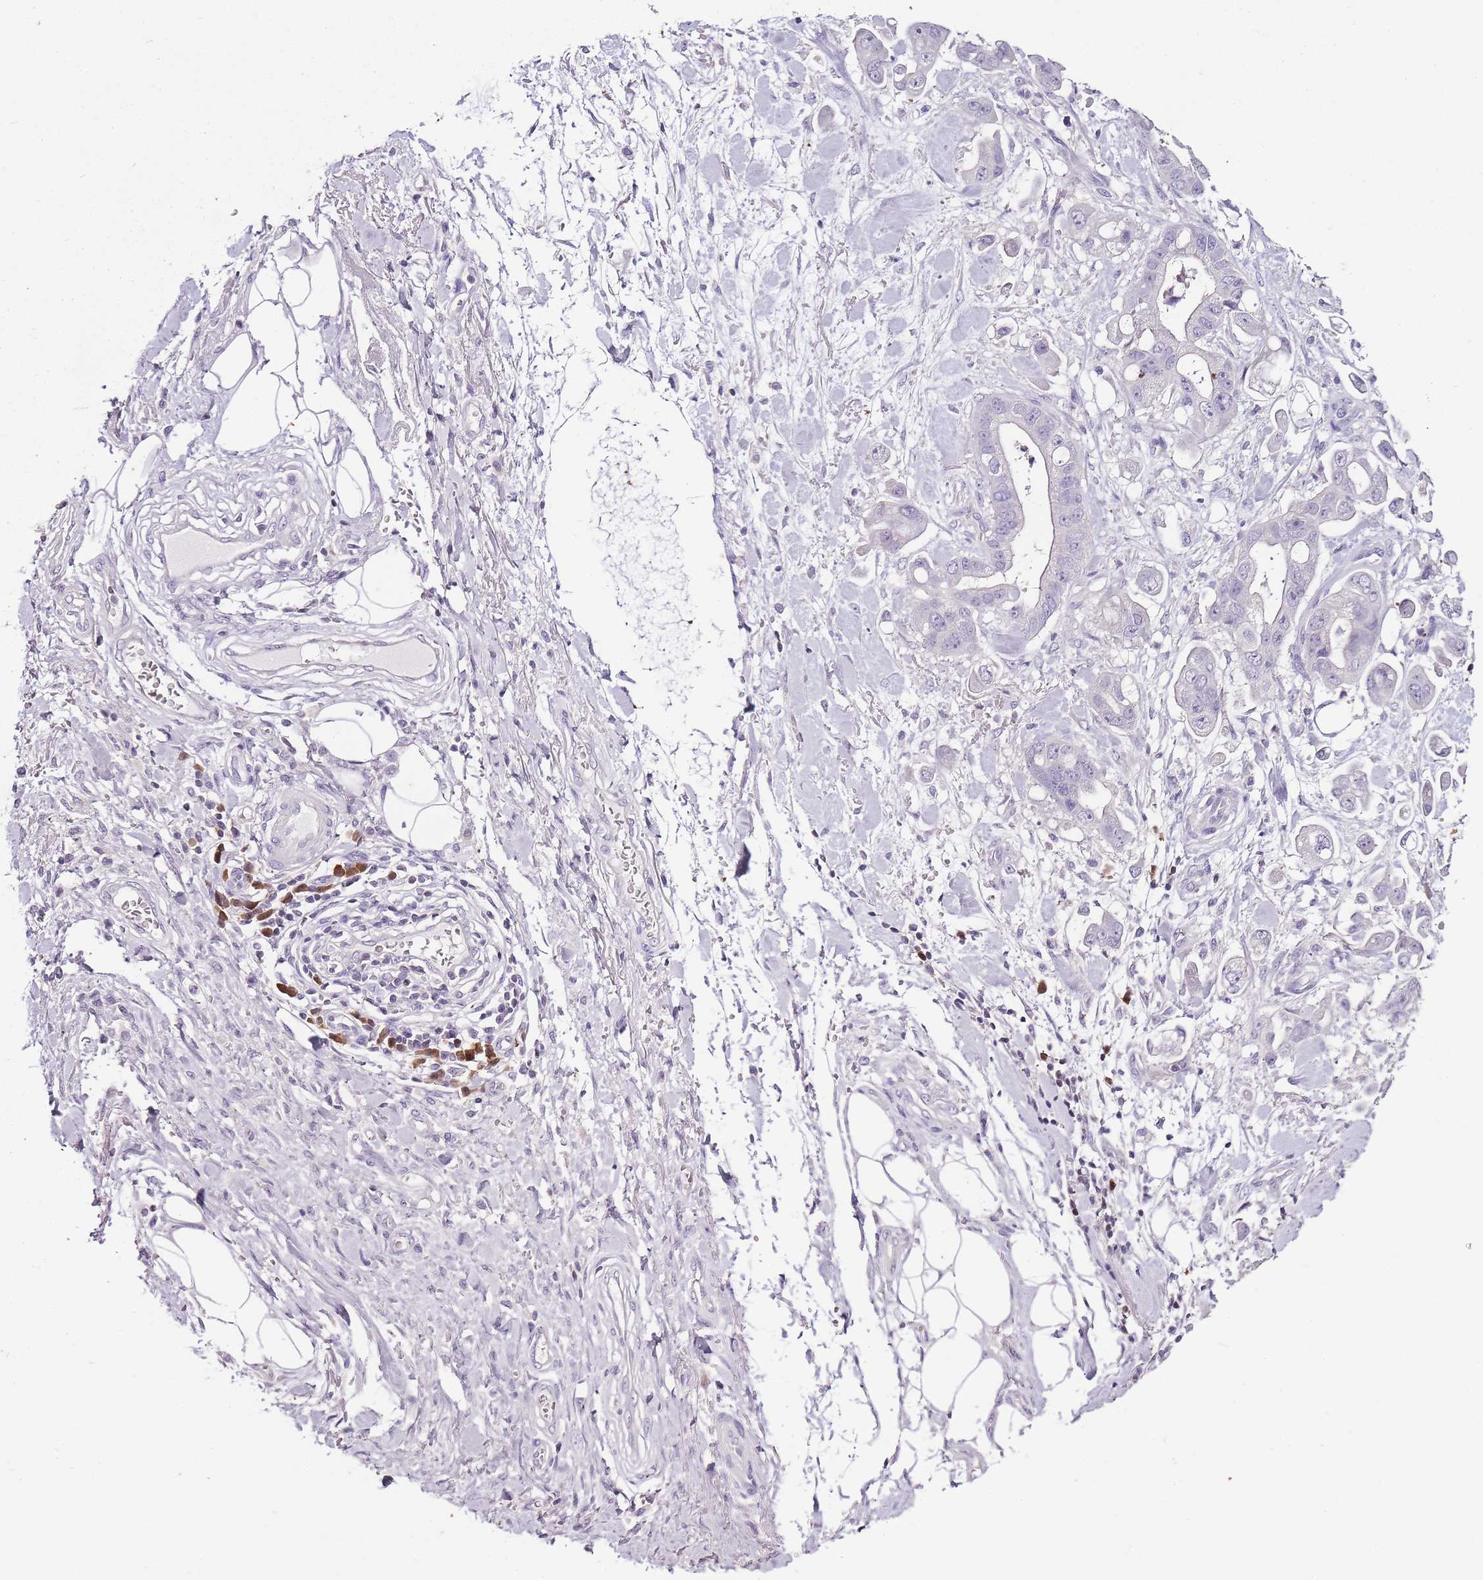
{"staining": {"intensity": "negative", "quantity": "none", "location": "none"}, "tissue": "stomach cancer", "cell_type": "Tumor cells", "image_type": "cancer", "snomed": [{"axis": "morphology", "description": "Adenocarcinoma, NOS"}, {"axis": "topography", "description": "Stomach"}], "caption": "IHC histopathology image of stomach cancer stained for a protein (brown), which demonstrates no positivity in tumor cells.", "gene": "ZBP1", "patient": {"sex": "male", "age": 62}}